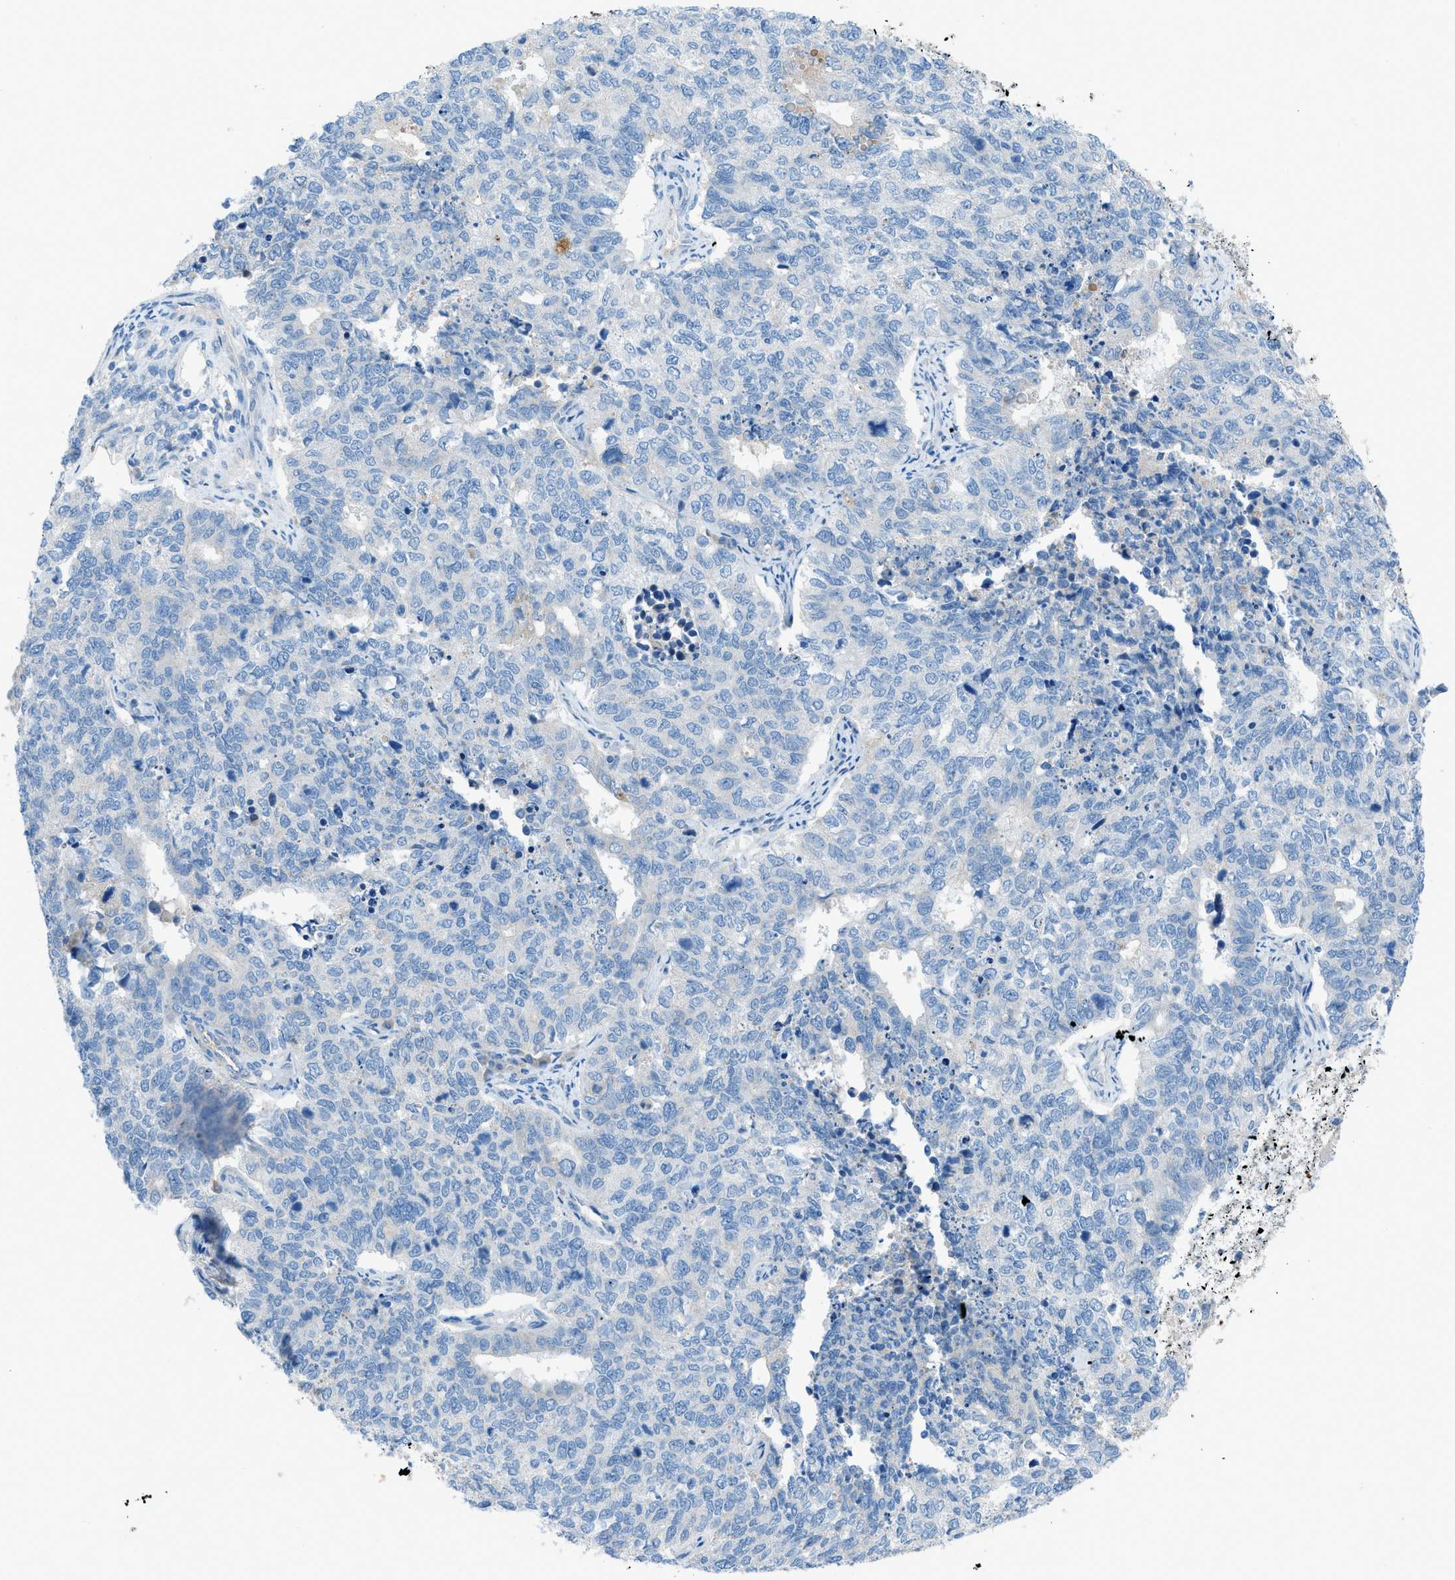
{"staining": {"intensity": "negative", "quantity": "none", "location": "none"}, "tissue": "cervical cancer", "cell_type": "Tumor cells", "image_type": "cancer", "snomed": [{"axis": "morphology", "description": "Squamous cell carcinoma, NOS"}, {"axis": "topography", "description": "Cervix"}], "caption": "This is a micrograph of immunohistochemistry staining of cervical cancer, which shows no staining in tumor cells.", "gene": "C5AR2", "patient": {"sex": "female", "age": 63}}